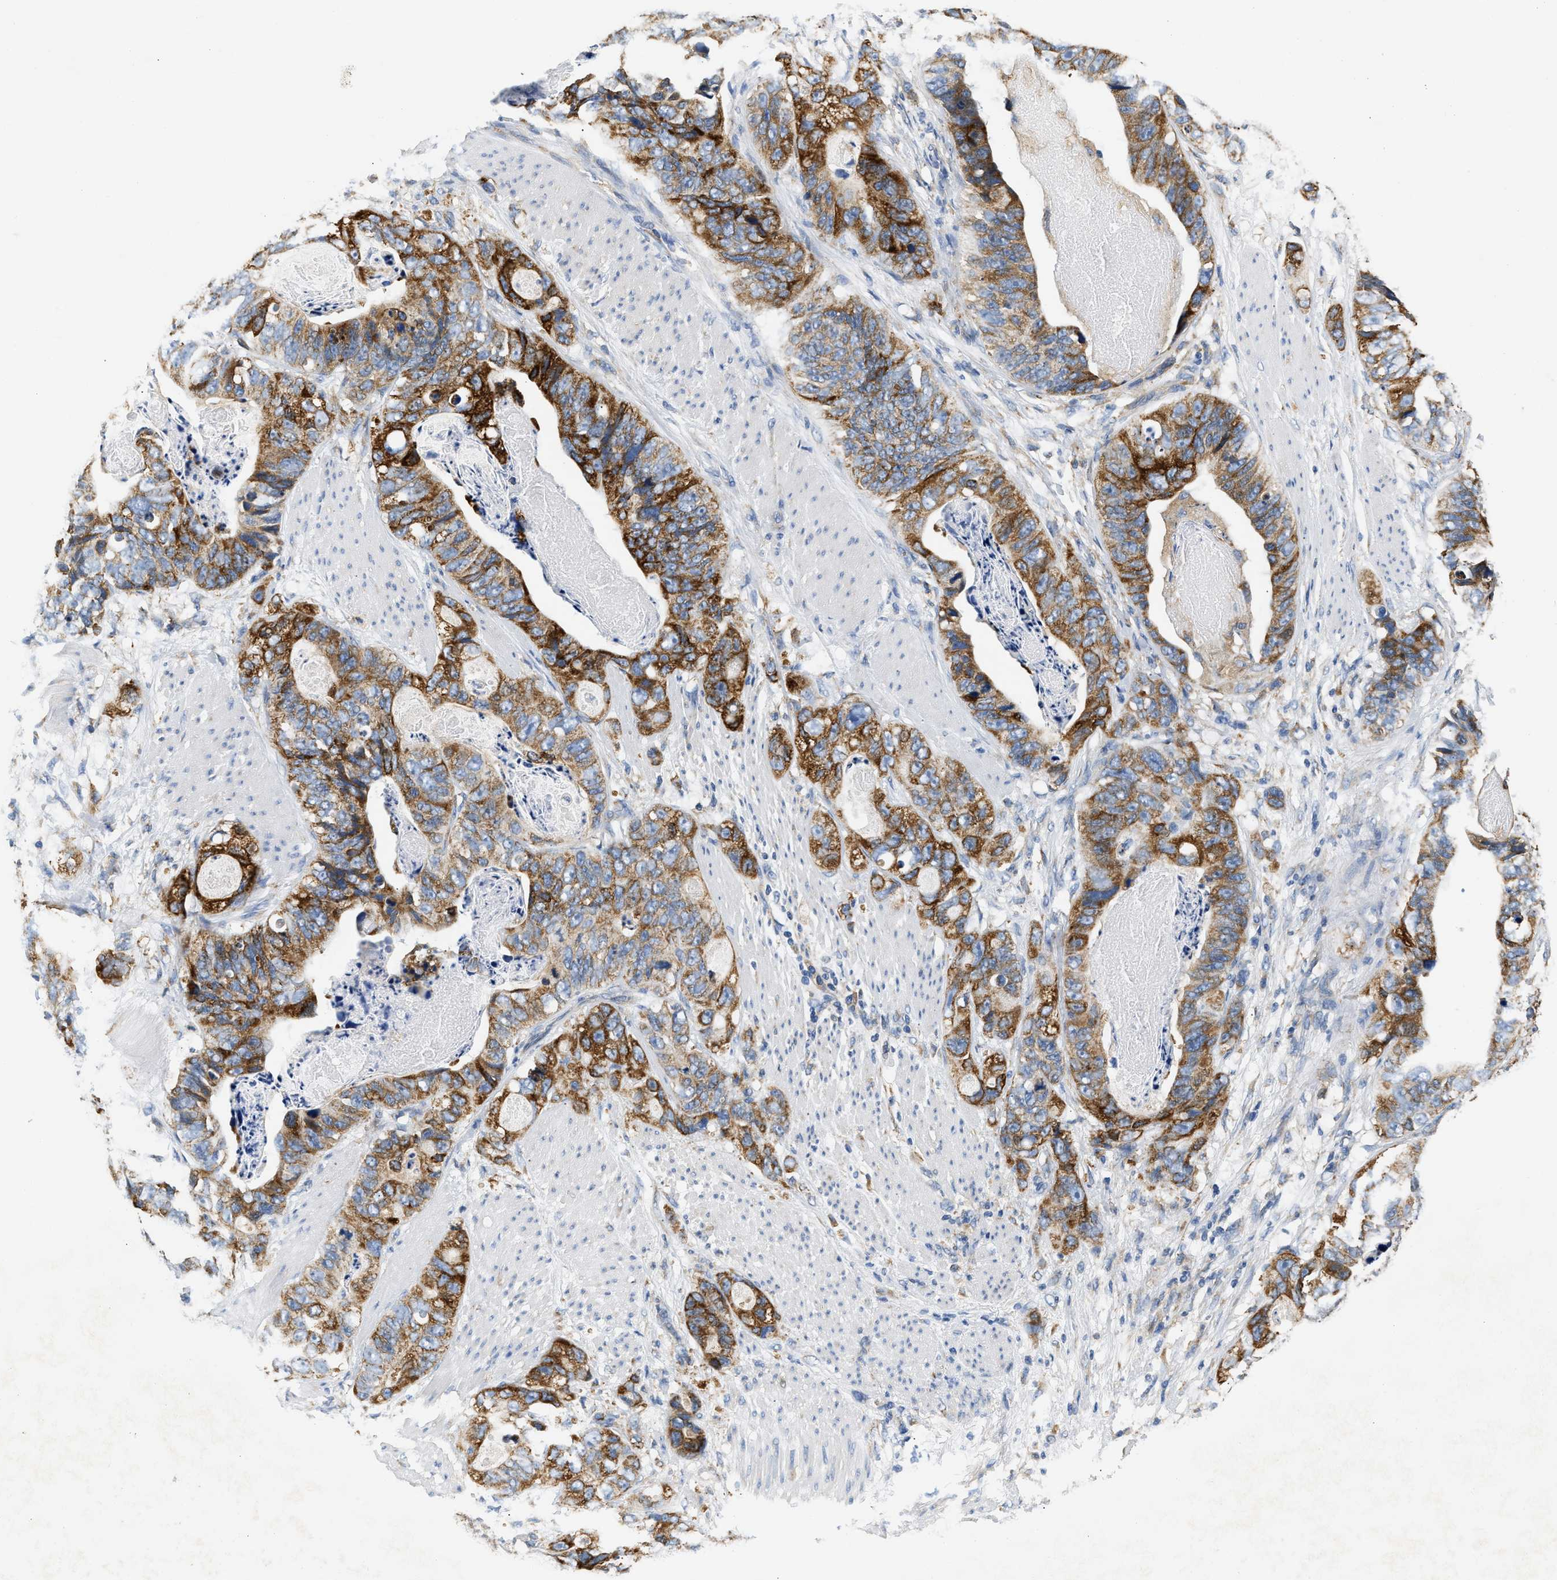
{"staining": {"intensity": "strong", "quantity": ">75%", "location": "cytoplasmic/membranous"}, "tissue": "stomach cancer", "cell_type": "Tumor cells", "image_type": "cancer", "snomed": [{"axis": "morphology", "description": "Adenocarcinoma, NOS"}, {"axis": "topography", "description": "Stomach"}], "caption": "DAB (3,3'-diaminobenzidine) immunohistochemical staining of human stomach cancer reveals strong cytoplasmic/membranous protein expression in about >75% of tumor cells.", "gene": "HDHD3", "patient": {"sex": "female", "age": 89}}